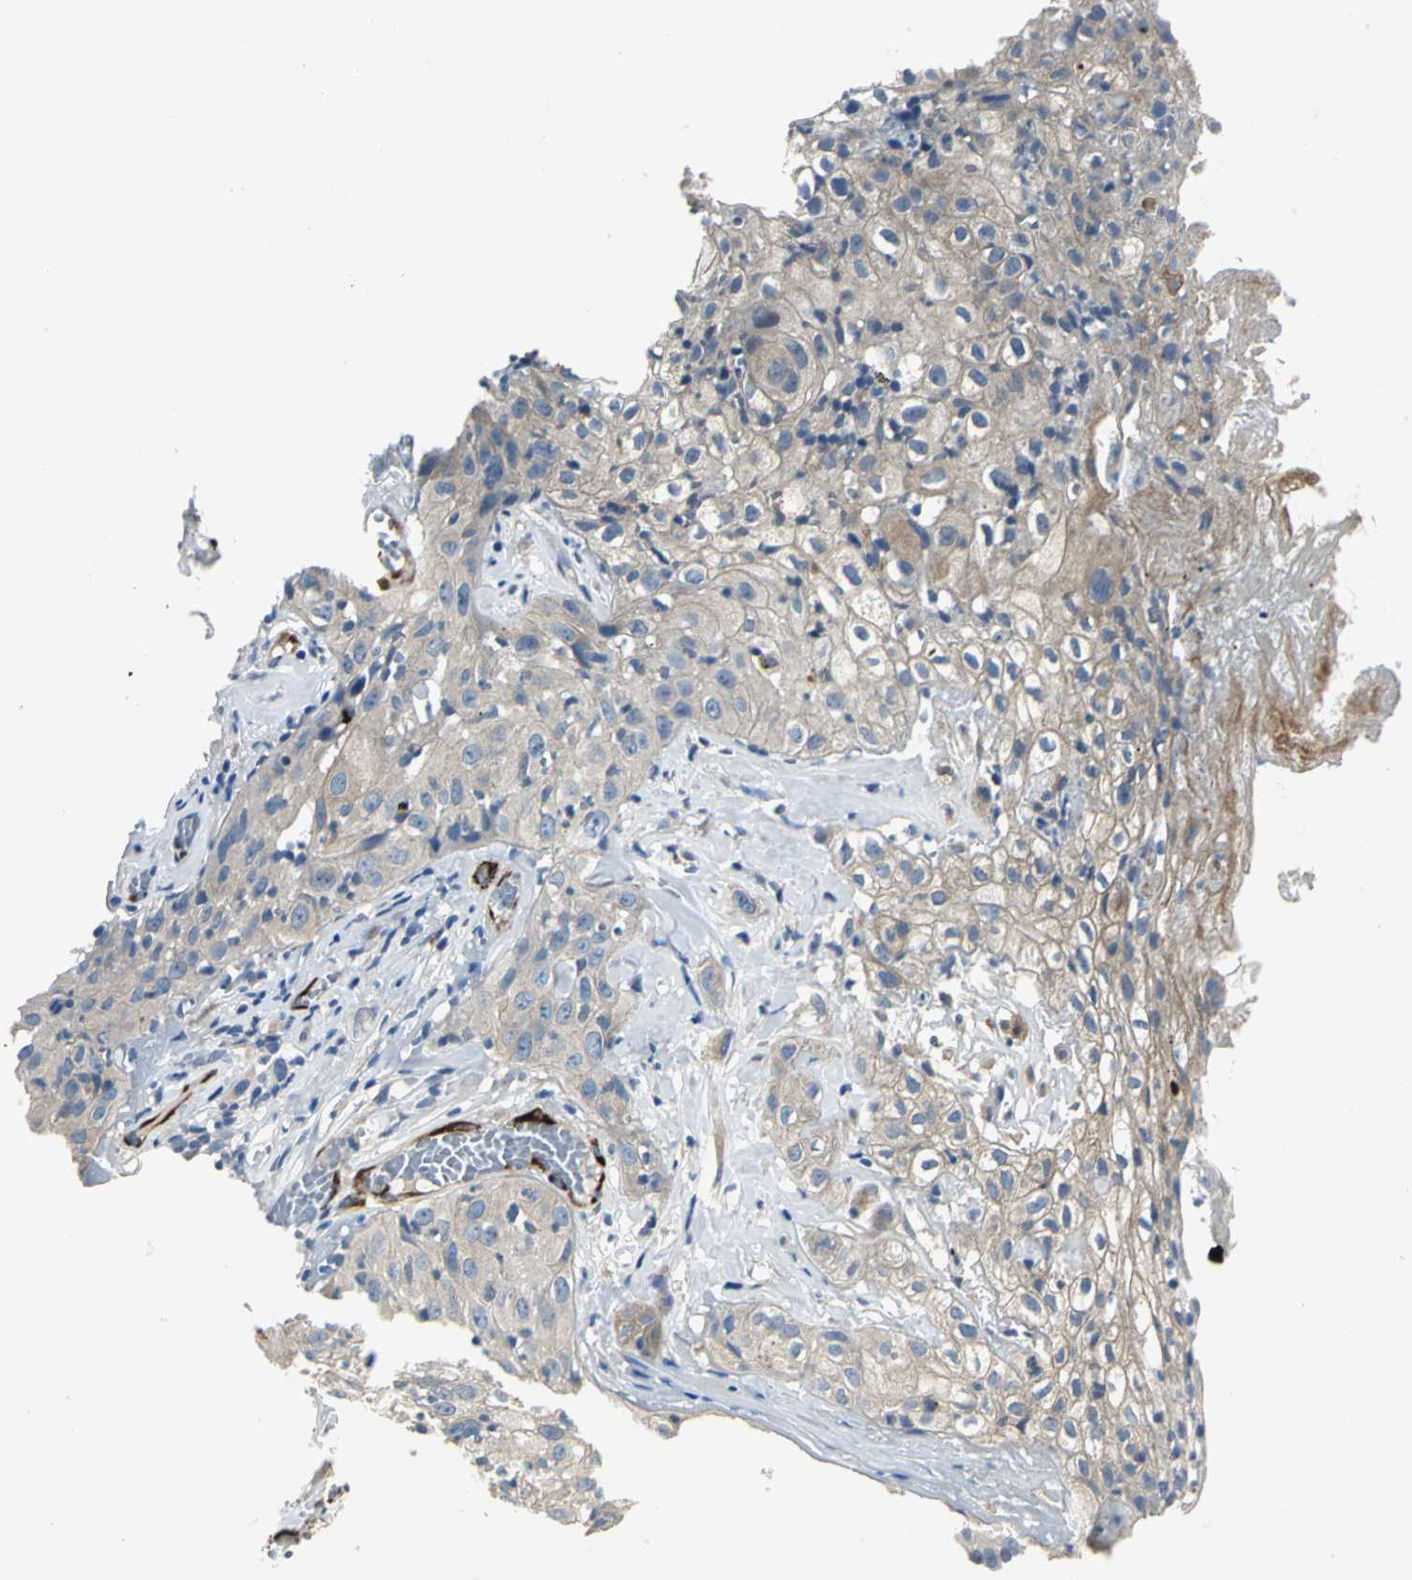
{"staining": {"intensity": "weak", "quantity": ">75%", "location": "cytoplasmic/membranous"}, "tissue": "skin cancer", "cell_type": "Tumor cells", "image_type": "cancer", "snomed": [{"axis": "morphology", "description": "Squamous cell carcinoma, NOS"}, {"axis": "topography", "description": "Skin"}], "caption": "Skin cancer stained with IHC exhibits weak cytoplasmic/membranous positivity in approximately >75% of tumor cells.", "gene": "B3GNT2", "patient": {"sex": "male", "age": 65}}